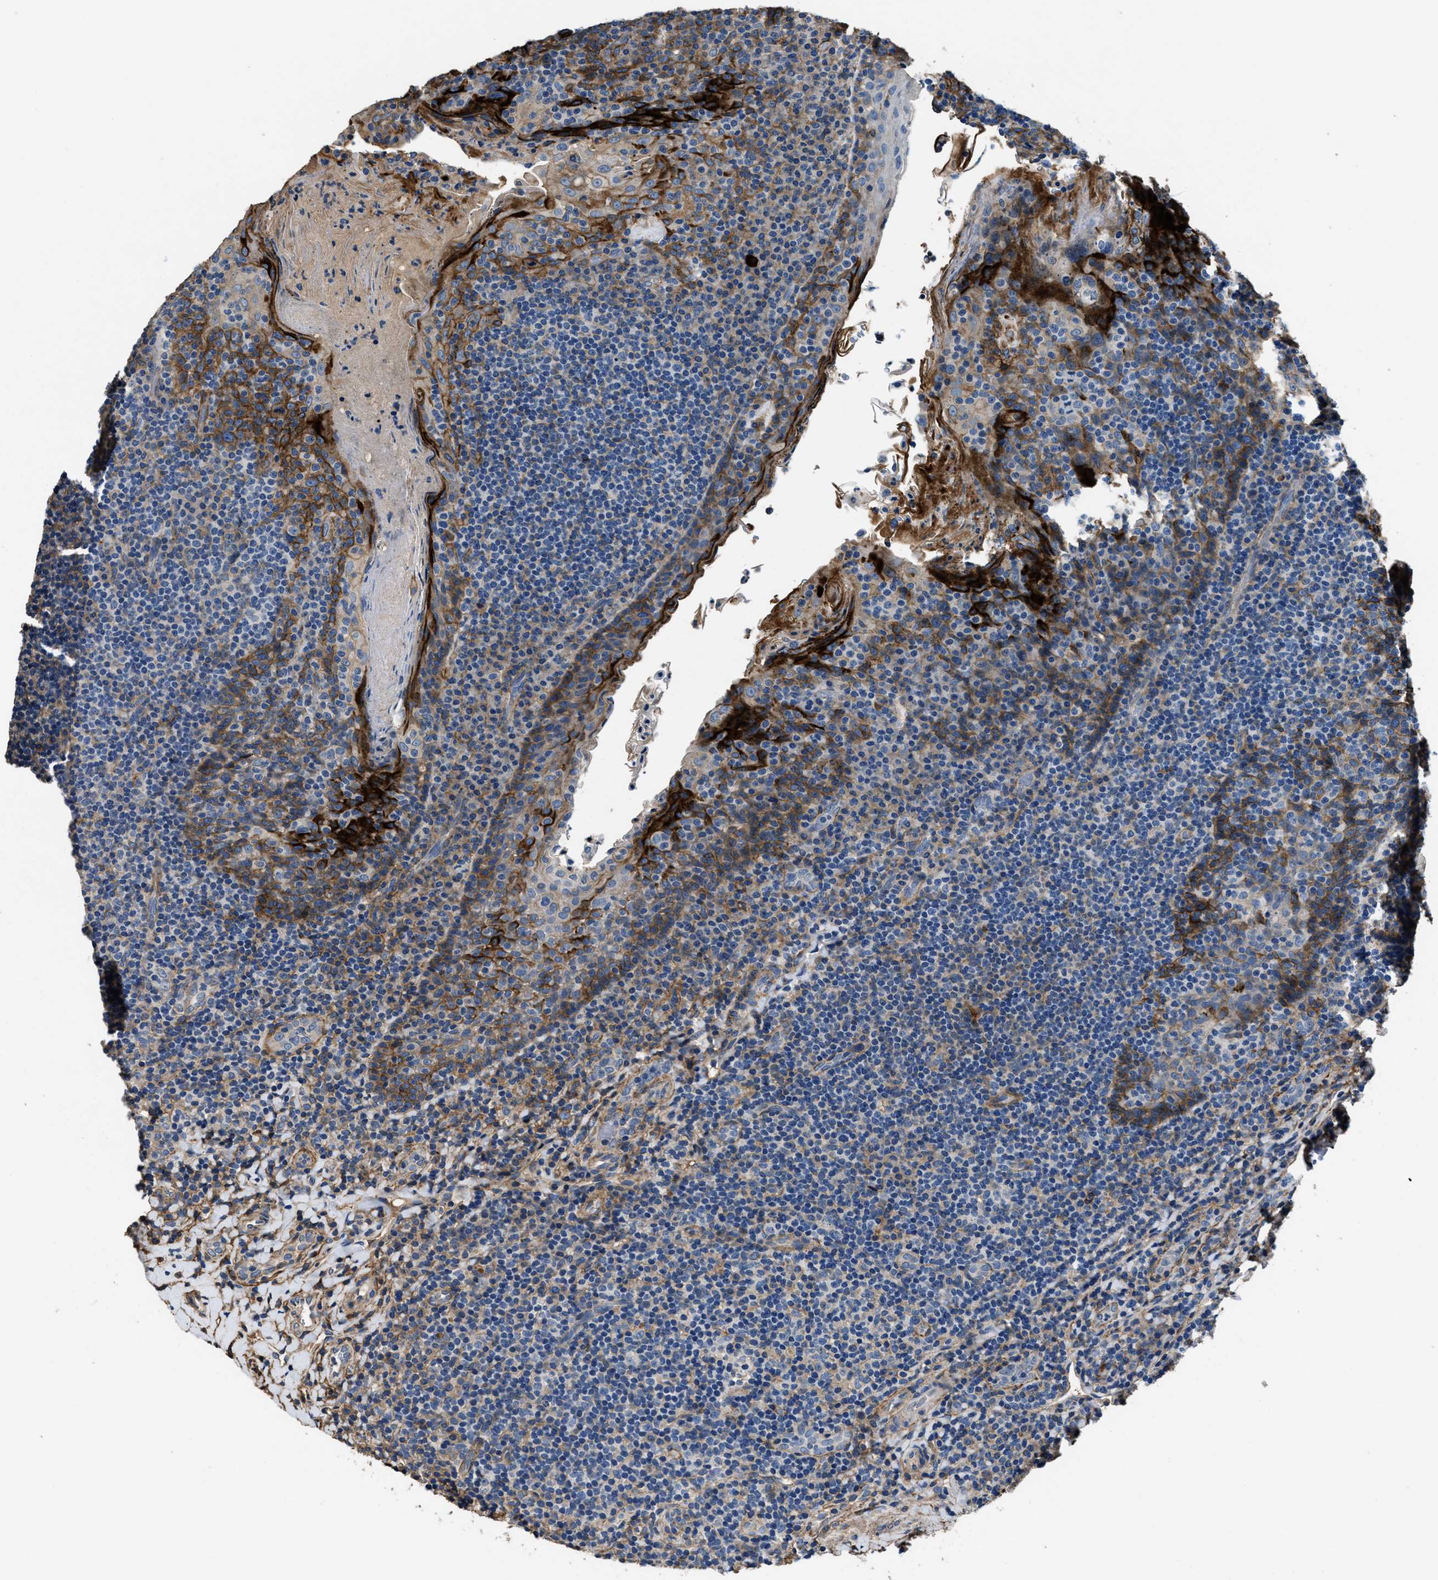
{"staining": {"intensity": "strong", "quantity": "<25%", "location": "cytoplasmic/membranous"}, "tissue": "tonsil", "cell_type": "Germinal center cells", "image_type": "normal", "snomed": [{"axis": "morphology", "description": "Normal tissue, NOS"}, {"axis": "topography", "description": "Tonsil"}], "caption": "DAB (3,3'-diaminobenzidine) immunohistochemical staining of benign human tonsil displays strong cytoplasmic/membranous protein staining in approximately <25% of germinal center cells.", "gene": "CD276", "patient": {"sex": "male", "age": 17}}